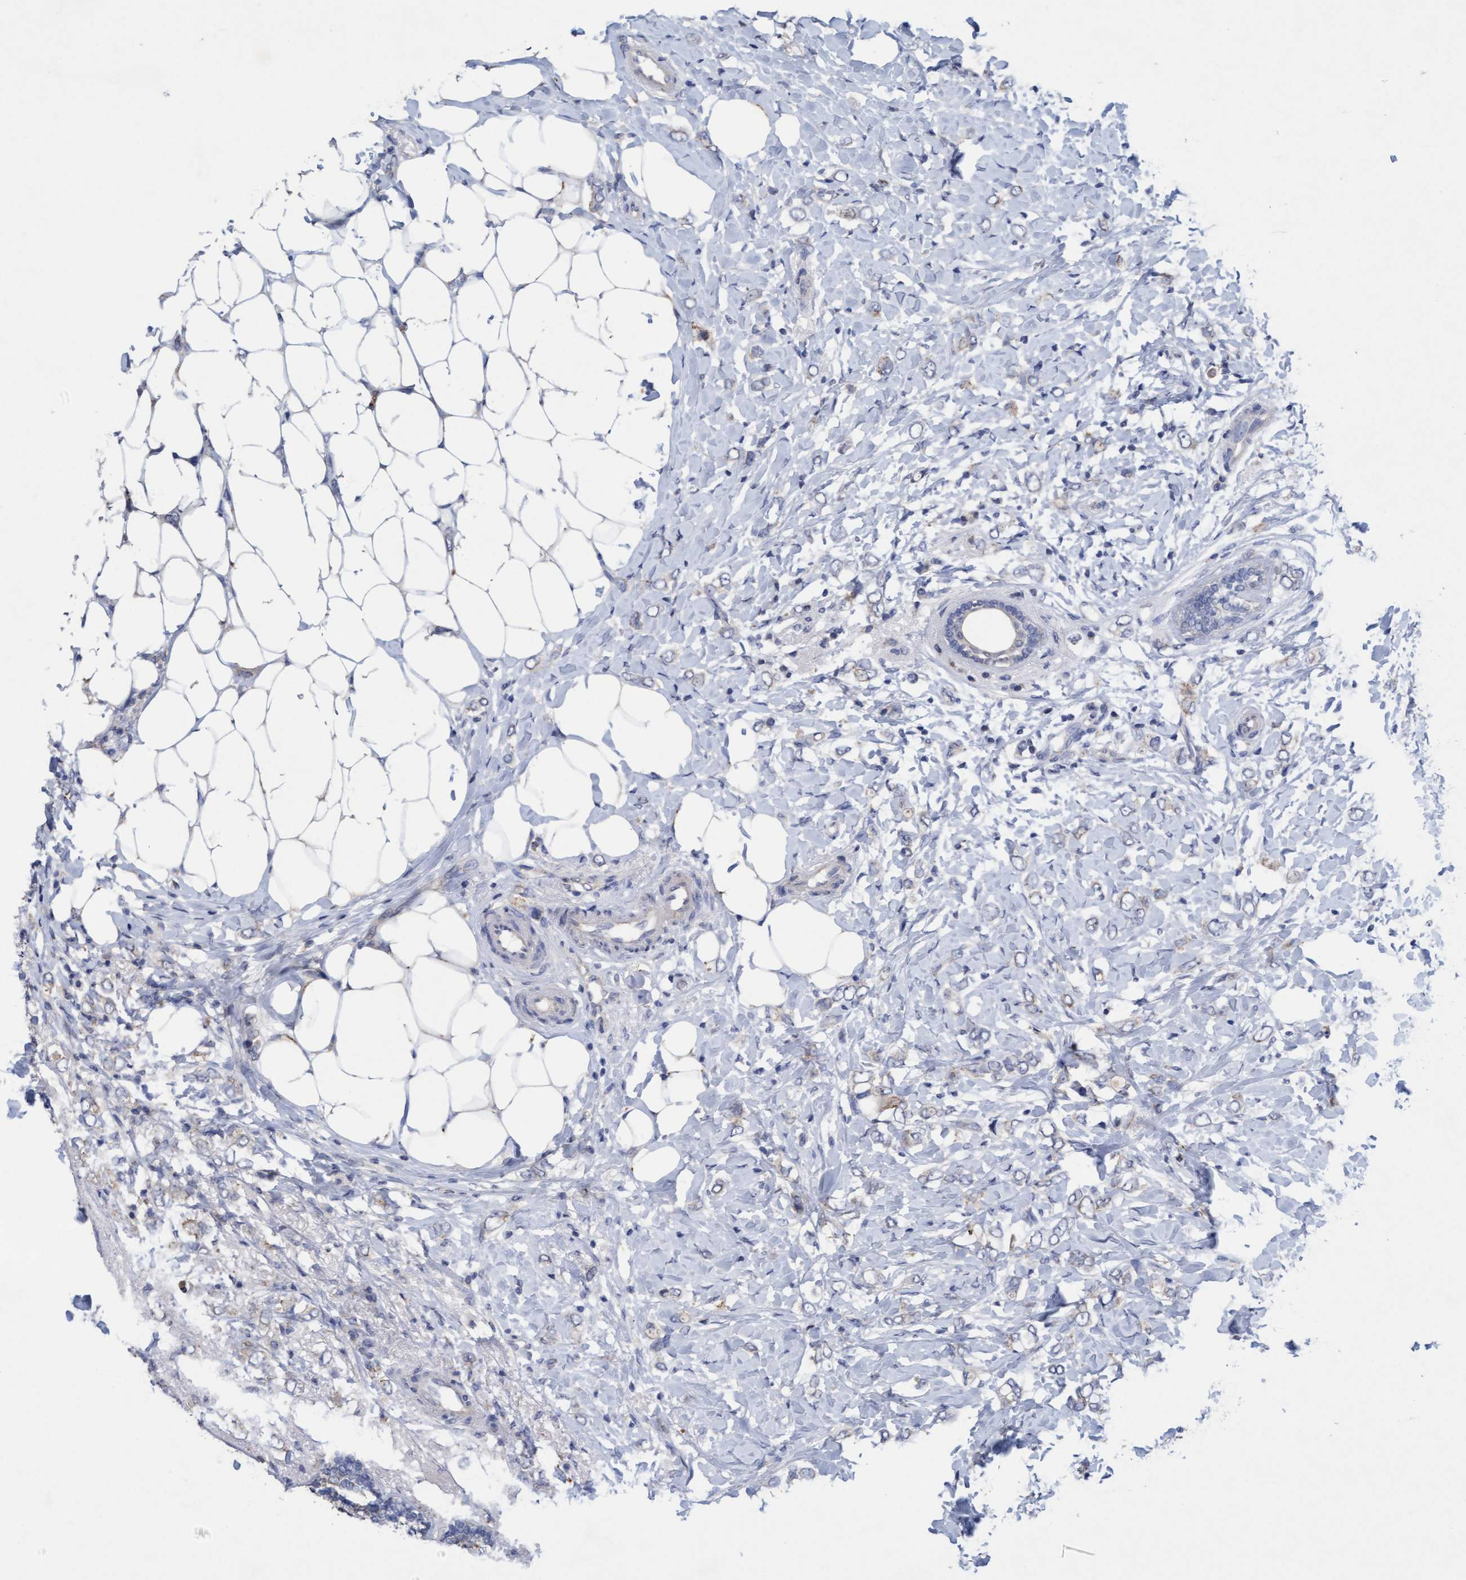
{"staining": {"intensity": "negative", "quantity": "none", "location": "none"}, "tissue": "breast cancer", "cell_type": "Tumor cells", "image_type": "cancer", "snomed": [{"axis": "morphology", "description": "Normal tissue, NOS"}, {"axis": "morphology", "description": "Lobular carcinoma"}, {"axis": "topography", "description": "Breast"}], "caption": "Lobular carcinoma (breast) stained for a protein using IHC displays no expression tumor cells.", "gene": "VSIG8", "patient": {"sex": "female", "age": 47}}